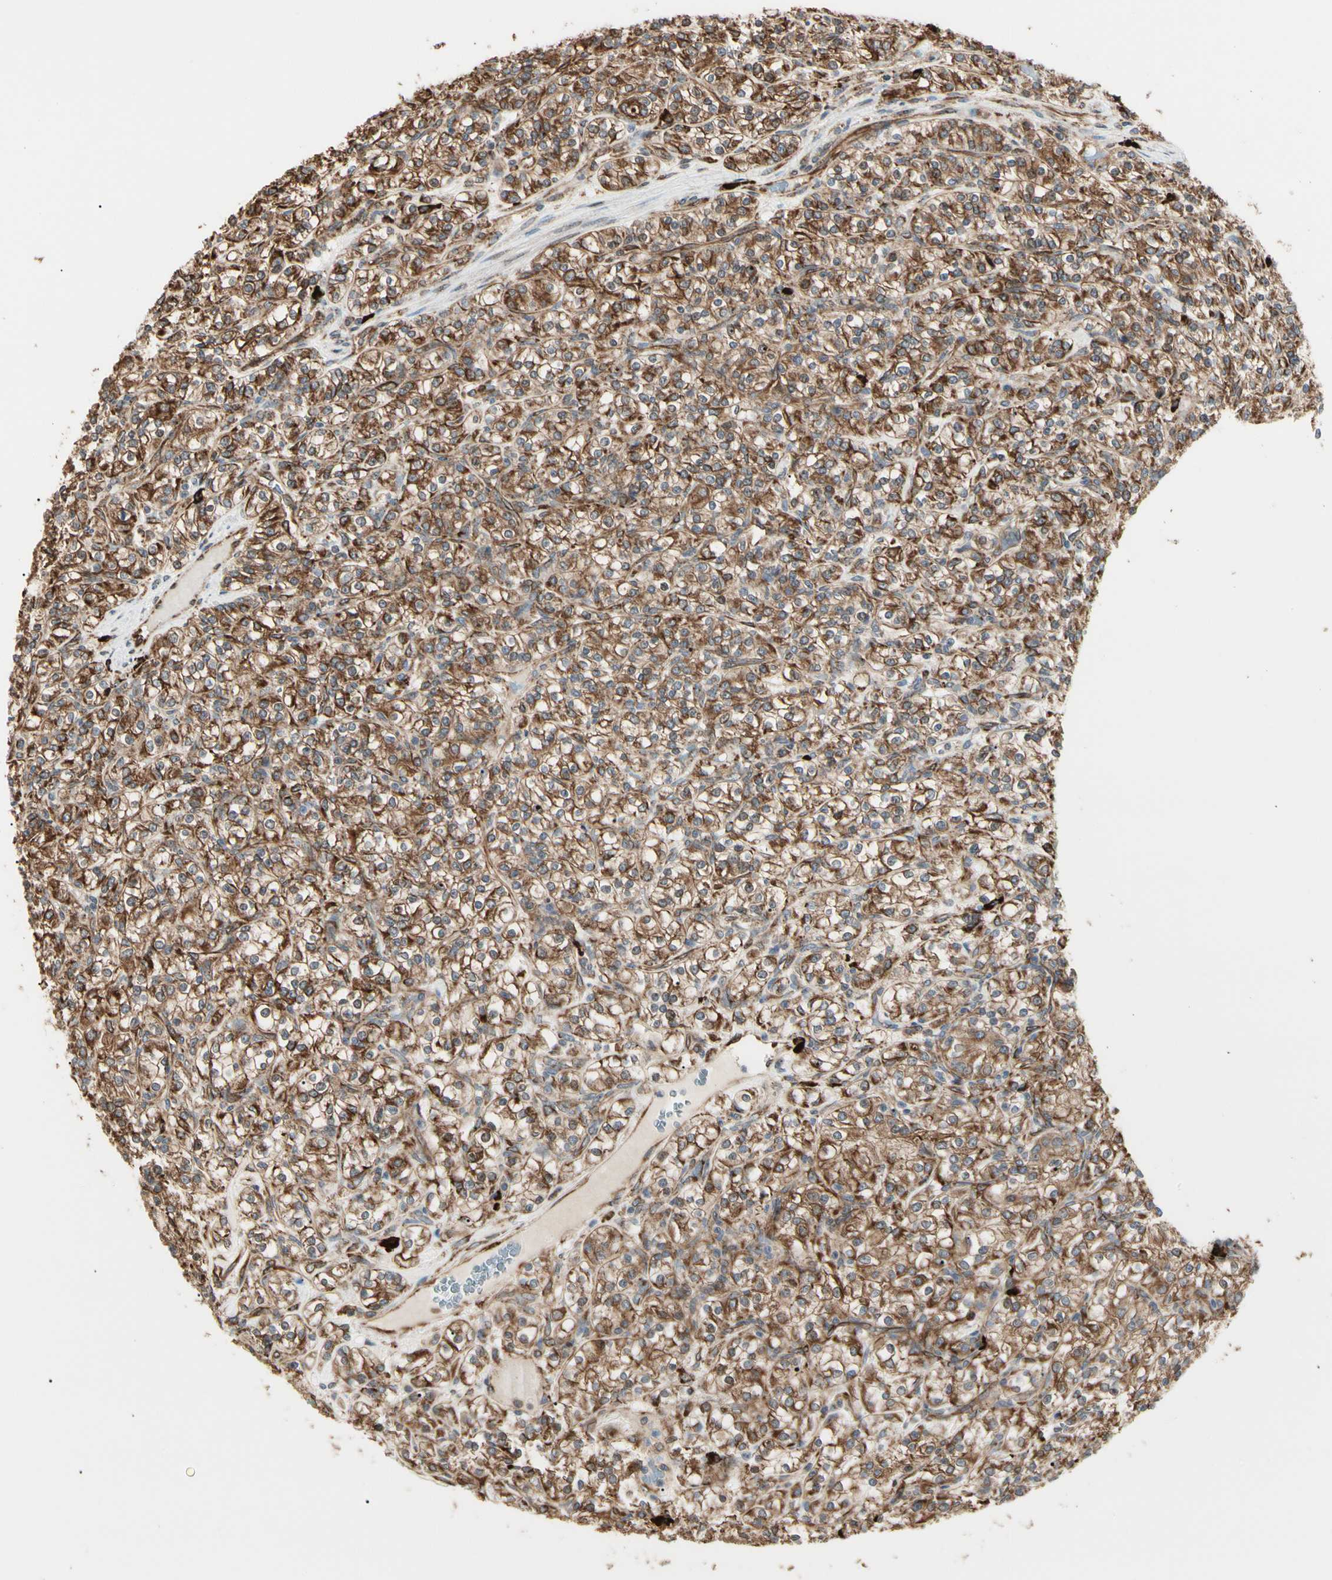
{"staining": {"intensity": "strong", "quantity": ">75%", "location": "cytoplasmic/membranous"}, "tissue": "renal cancer", "cell_type": "Tumor cells", "image_type": "cancer", "snomed": [{"axis": "morphology", "description": "Adenocarcinoma, NOS"}, {"axis": "topography", "description": "Kidney"}], "caption": "Immunohistochemical staining of renal cancer (adenocarcinoma) exhibits strong cytoplasmic/membranous protein positivity in about >75% of tumor cells.", "gene": "HSP90B1", "patient": {"sex": "male", "age": 77}}